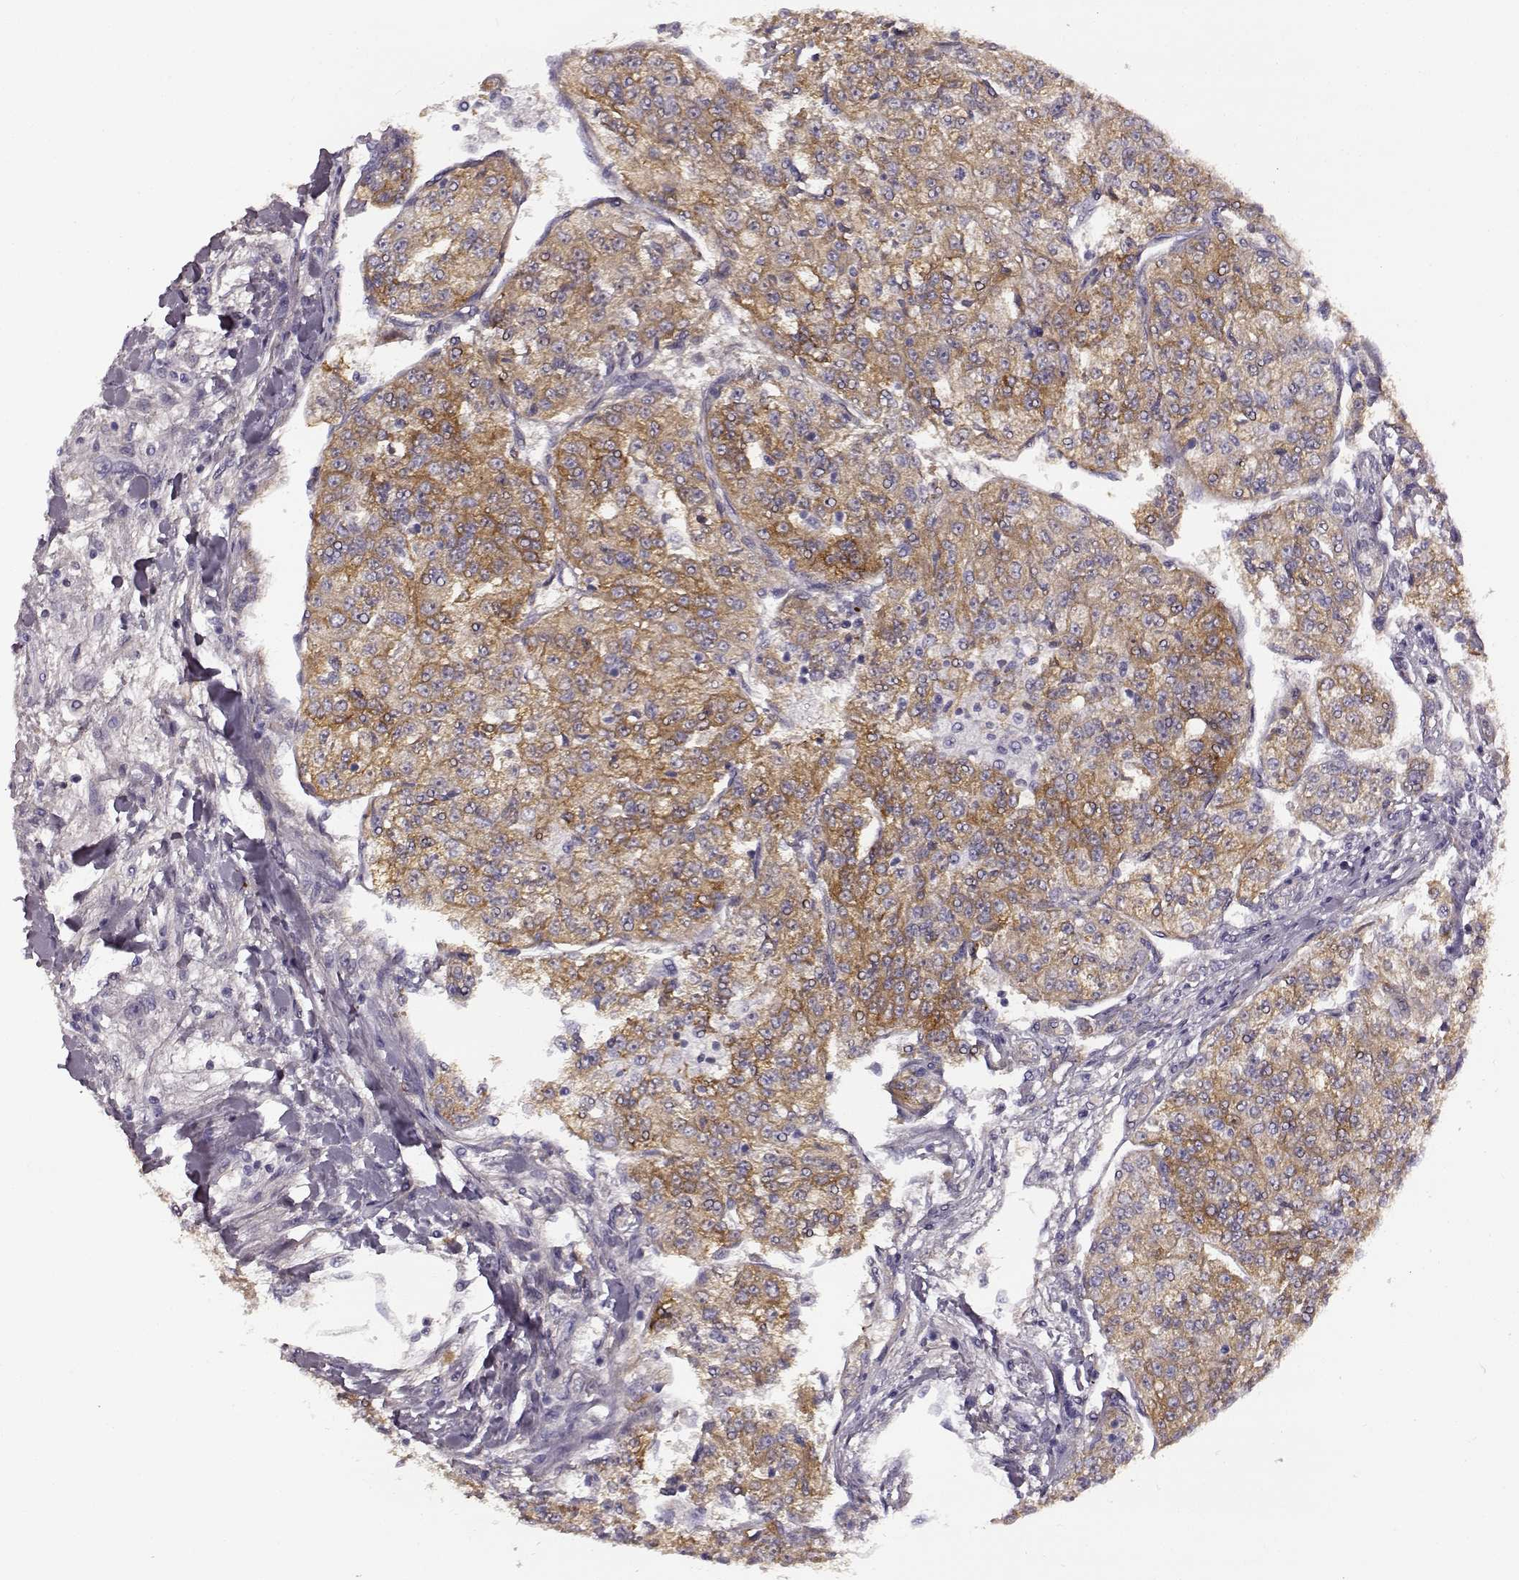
{"staining": {"intensity": "moderate", "quantity": ">75%", "location": "cytoplasmic/membranous"}, "tissue": "renal cancer", "cell_type": "Tumor cells", "image_type": "cancer", "snomed": [{"axis": "morphology", "description": "Adenocarcinoma, NOS"}, {"axis": "topography", "description": "Kidney"}], "caption": "Renal cancer (adenocarcinoma) stained with DAB (3,3'-diaminobenzidine) immunohistochemistry (IHC) shows medium levels of moderate cytoplasmic/membranous positivity in about >75% of tumor cells.", "gene": "TRIM69", "patient": {"sex": "female", "age": 63}}